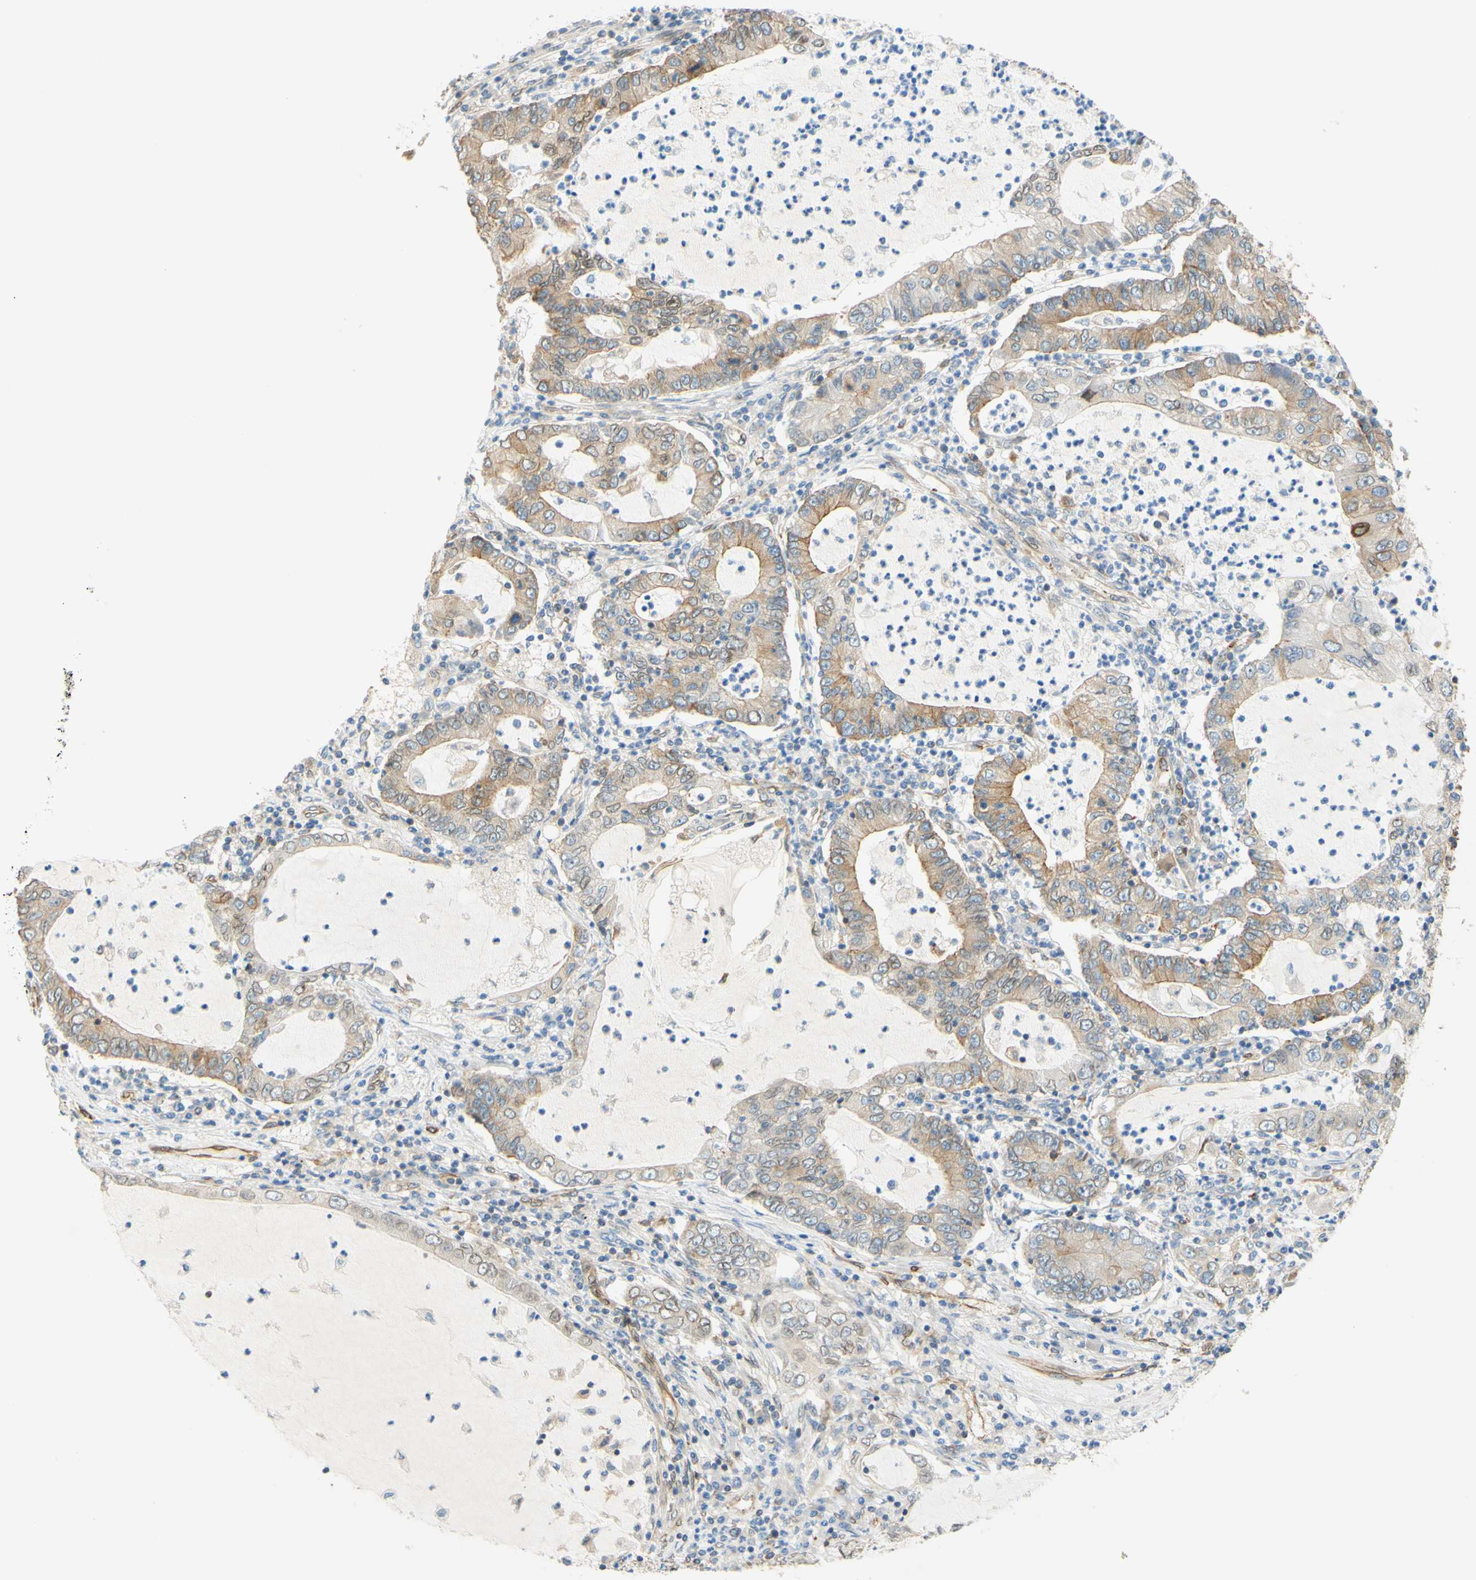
{"staining": {"intensity": "weak", "quantity": "25%-75%", "location": "cytoplasmic/membranous,nuclear"}, "tissue": "lung cancer", "cell_type": "Tumor cells", "image_type": "cancer", "snomed": [{"axis": "morphology", "description": "Adenocarcinoma, NOS"}, {"axis": "topography", "description": "Lung"}], "caption": "Immunohistochemistry (IHC) (DAB) staining of lung cancer (adenocarcinoma) demonstrates weak cytoplasmic/membranous and nuclear protein positivity in approximately 25%-75% of tumor cells.", "gene": "ENDOD1", "patient": {"sex": "female", "age": 51}}